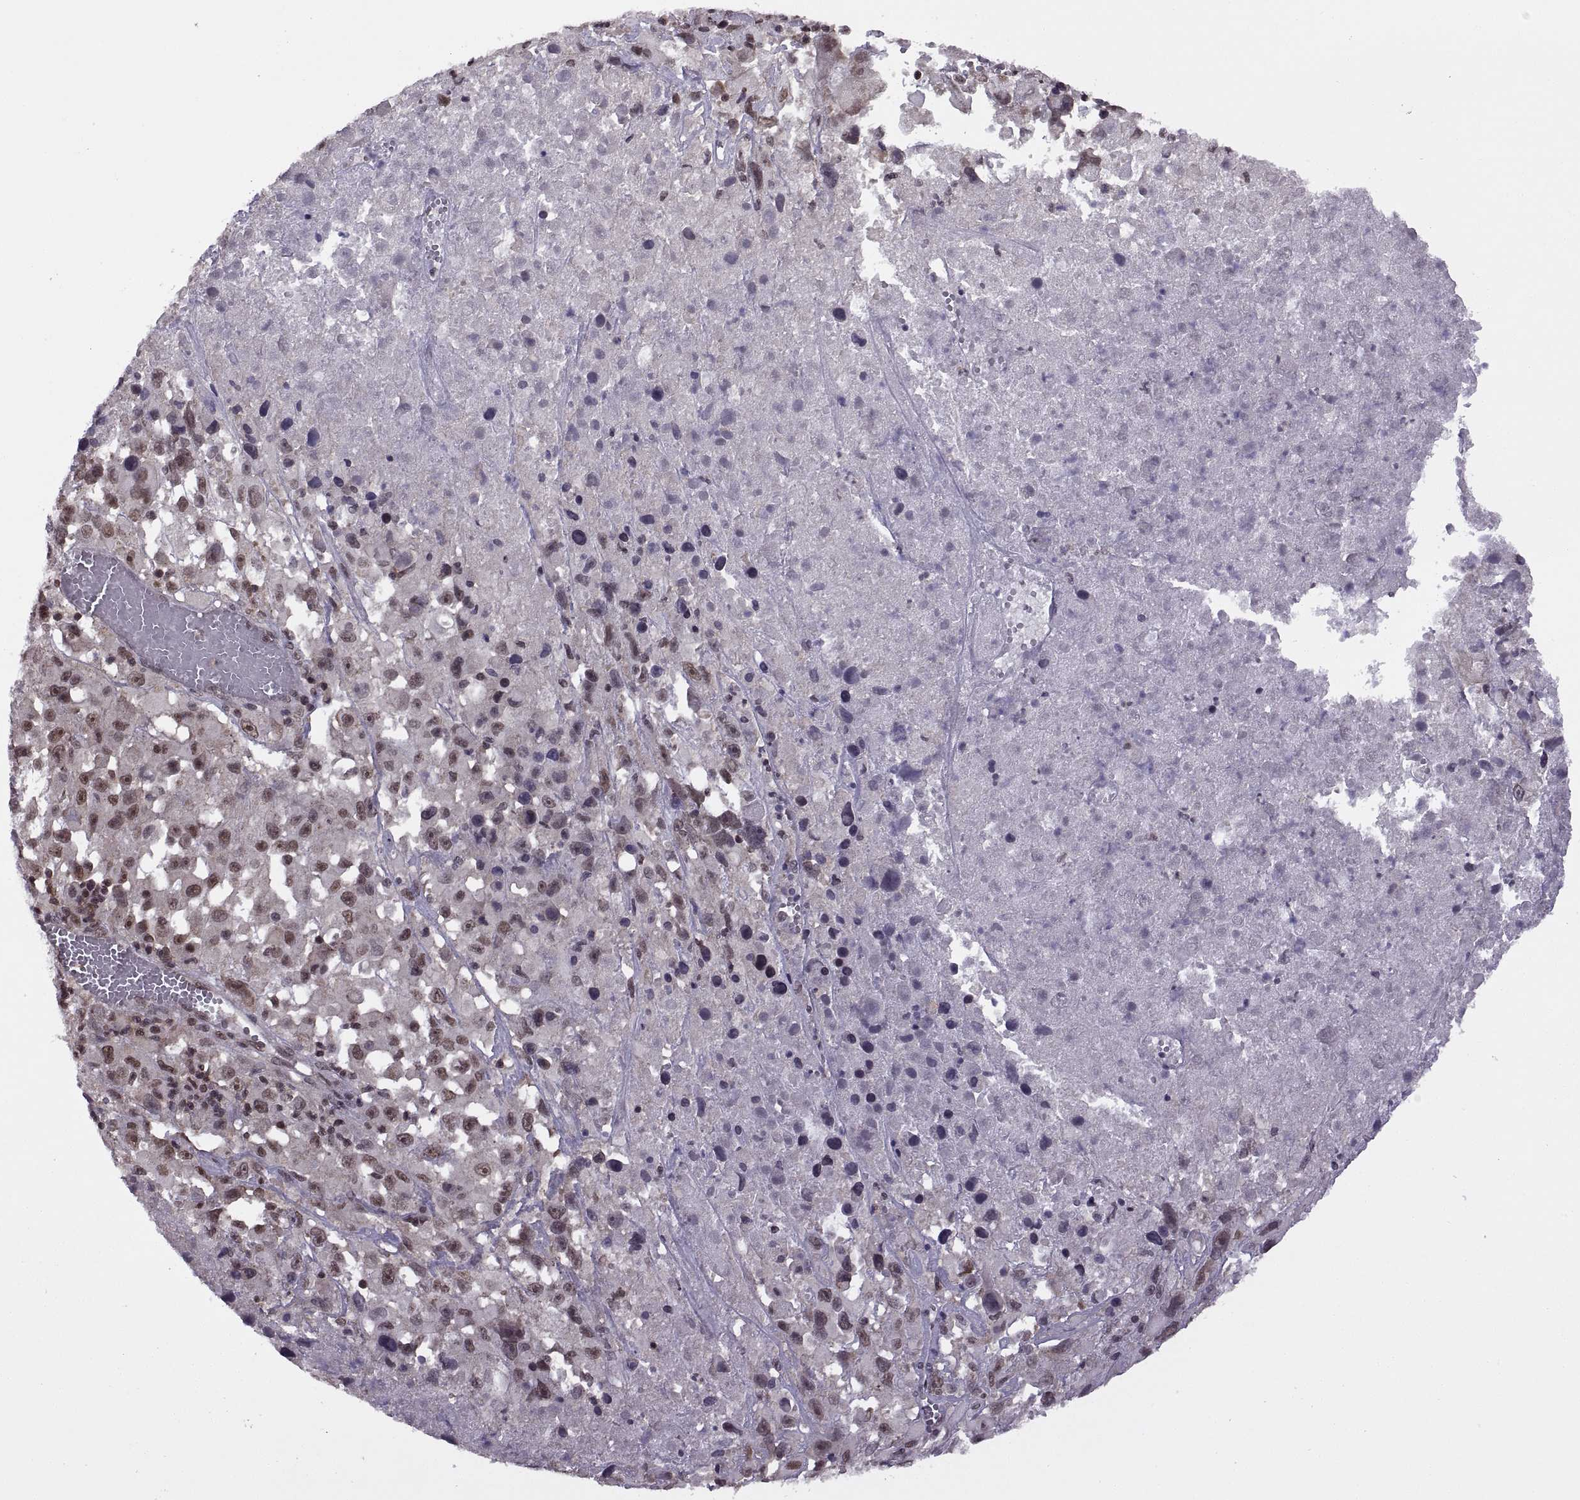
{"staining": {"intensity": "moderate", "quantity": ">75%", "location": "nuclear"}, "tissue": "melanoma", "cell_type": "Tumor cells", "image_type": "cancer", "snomed": [{"axis": "morphology", "description": "Malignant melanoma, Metastatic site"}, {"axis": "topography", "description": "Lymph node"}], "caption": "IHC (DAB (3,3'-diaminobenzidine)) staining of malignant melanoma (metastatic site) exhibits moderate nuclear protein positivity in approximately >75% of tumor cells. (DAB = brown stain, brightfield microscopy at high magnification).", "gene": "INTS3", "patient": {"sex": "male", "age": 50}}